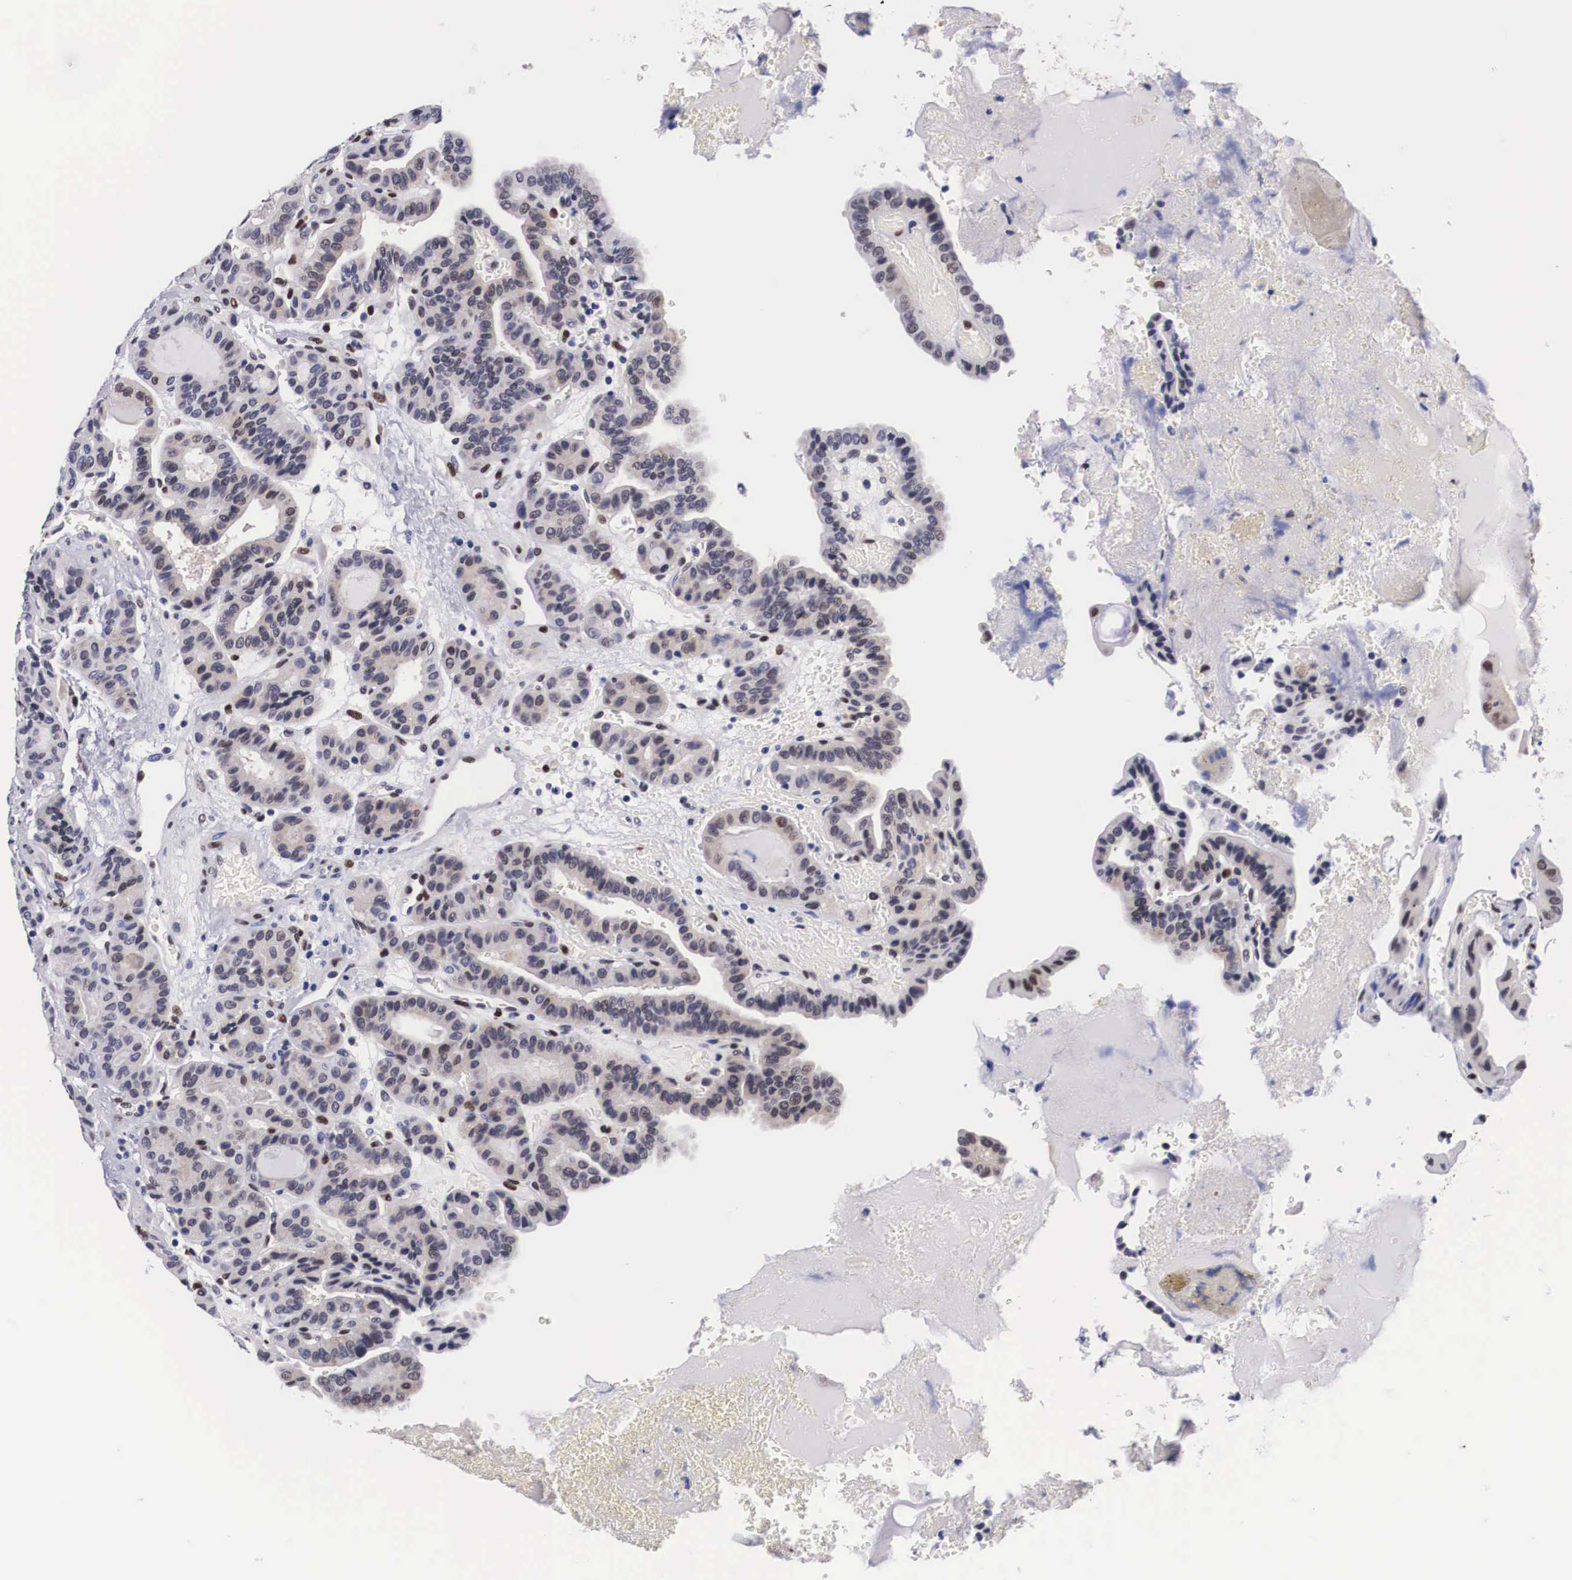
{"staining": {"intensity": "moderate", "quantity": ">75%", "location": "nuclear"}, "tissue": "thyroid cancer", "cell_type": "Tumor cells", "image_type": "cancer", "snomed": [{"axis": "morphology", "description": "Papillary adenocarcinoma, NOS"}, {"axis": "topography", "description": "Thyroid gland"}], "caption": "Thyroid papillary adenocarcinoma stained for a protein (brown) exhibits moderate nuclear positive staining in about >75% of tumor cells.", "gene": "KHDRBS3", "patient": {"sex": "male", "age": 87}}